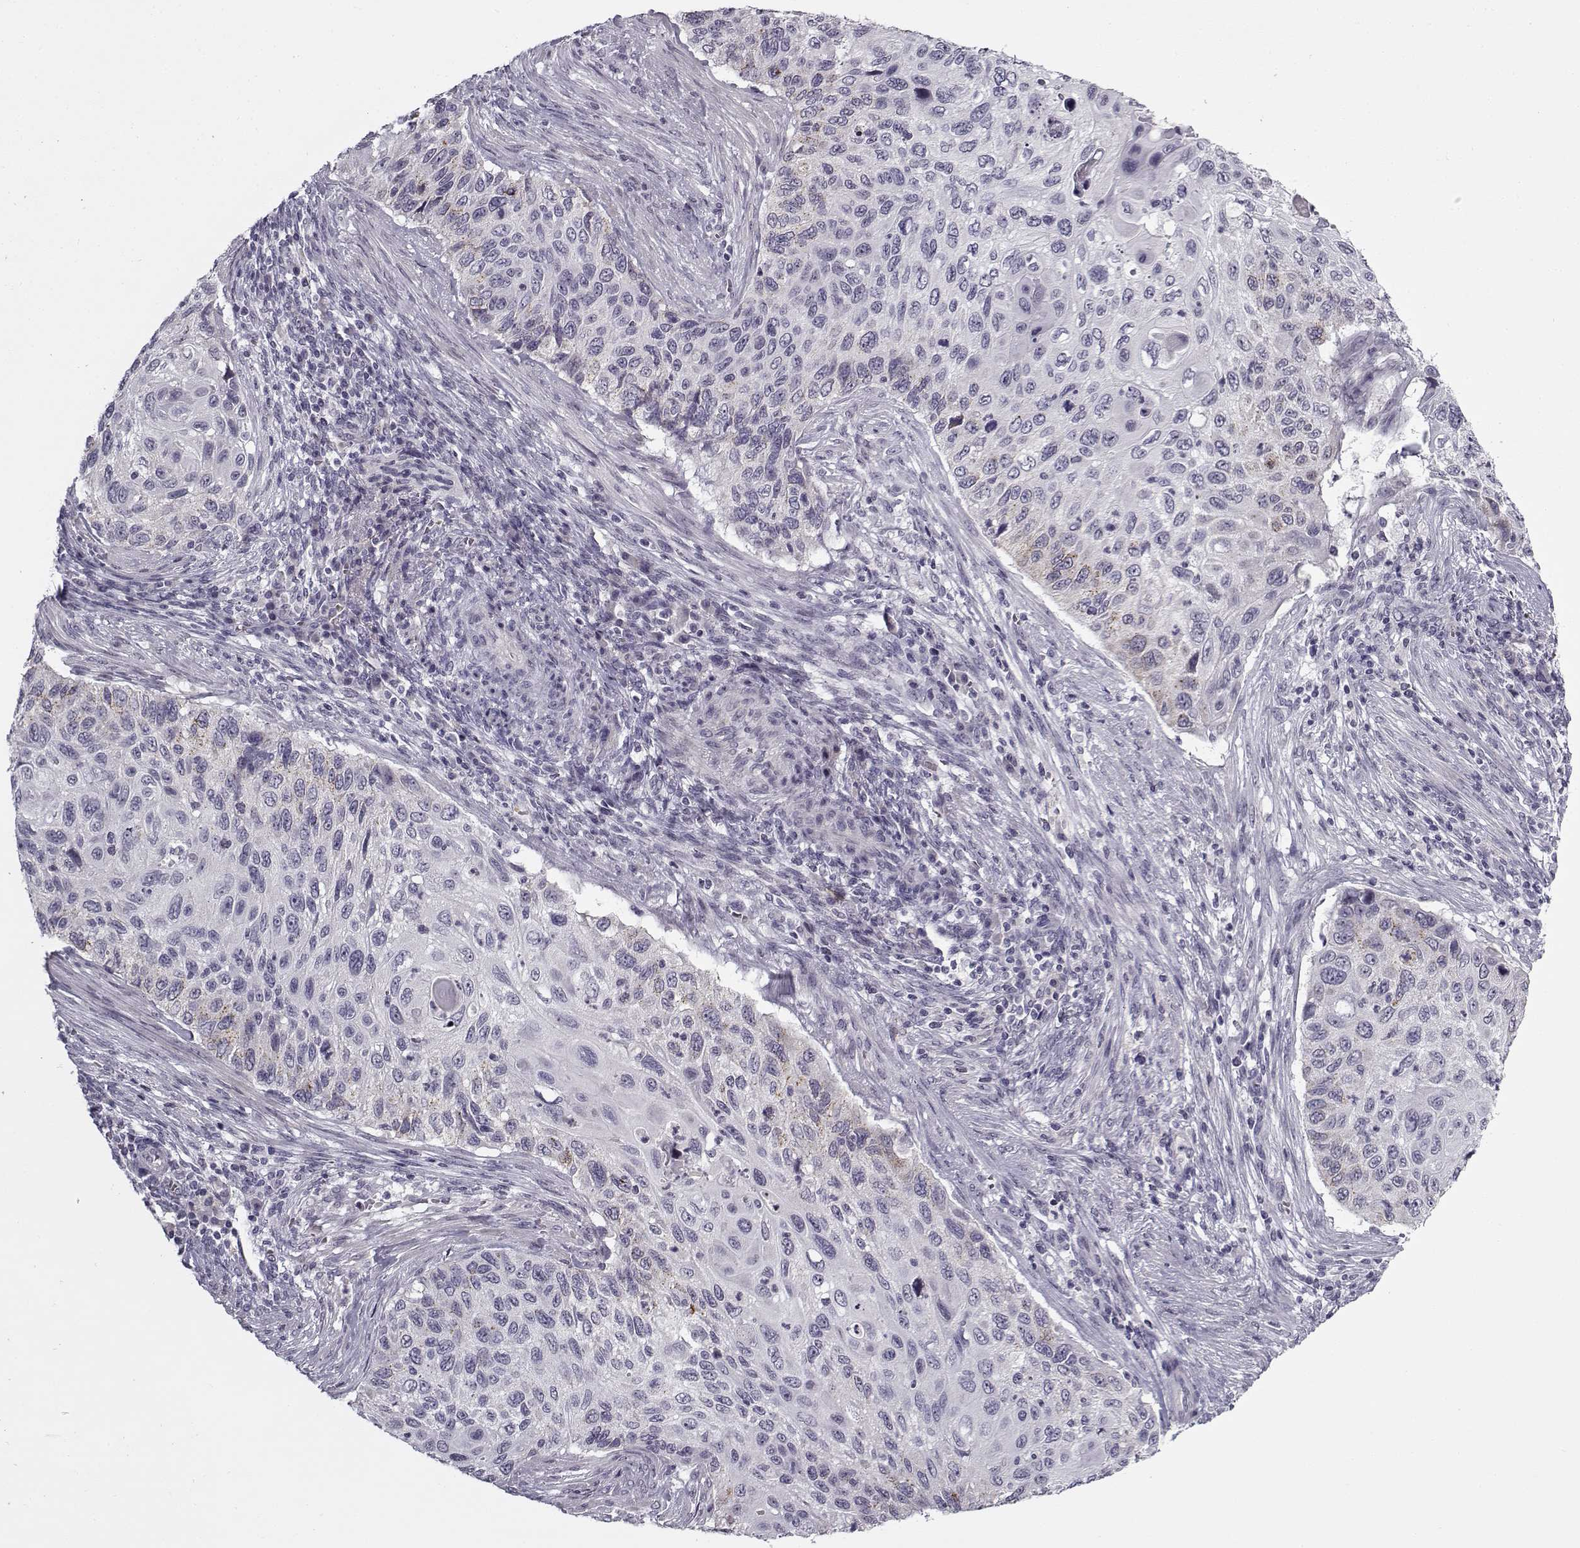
{"staining": {"intensity": "negative", "quantity": "none", "location": "none"}, "tissue": "cervical cancer", "cell_type": "Tumor cells", "image_type": "cancer", "snomed": [{"axis": "morphology", "description": "Squamous cell carcinoma, NOS"}, {"axis": "topography", "description": "Cervix"}], "caption": "Tumor cells show no significant protein expression in cervical squamous cell carcinoma.", "gene": "SNCA", "patient": {"sex": "female", "age": 70}}